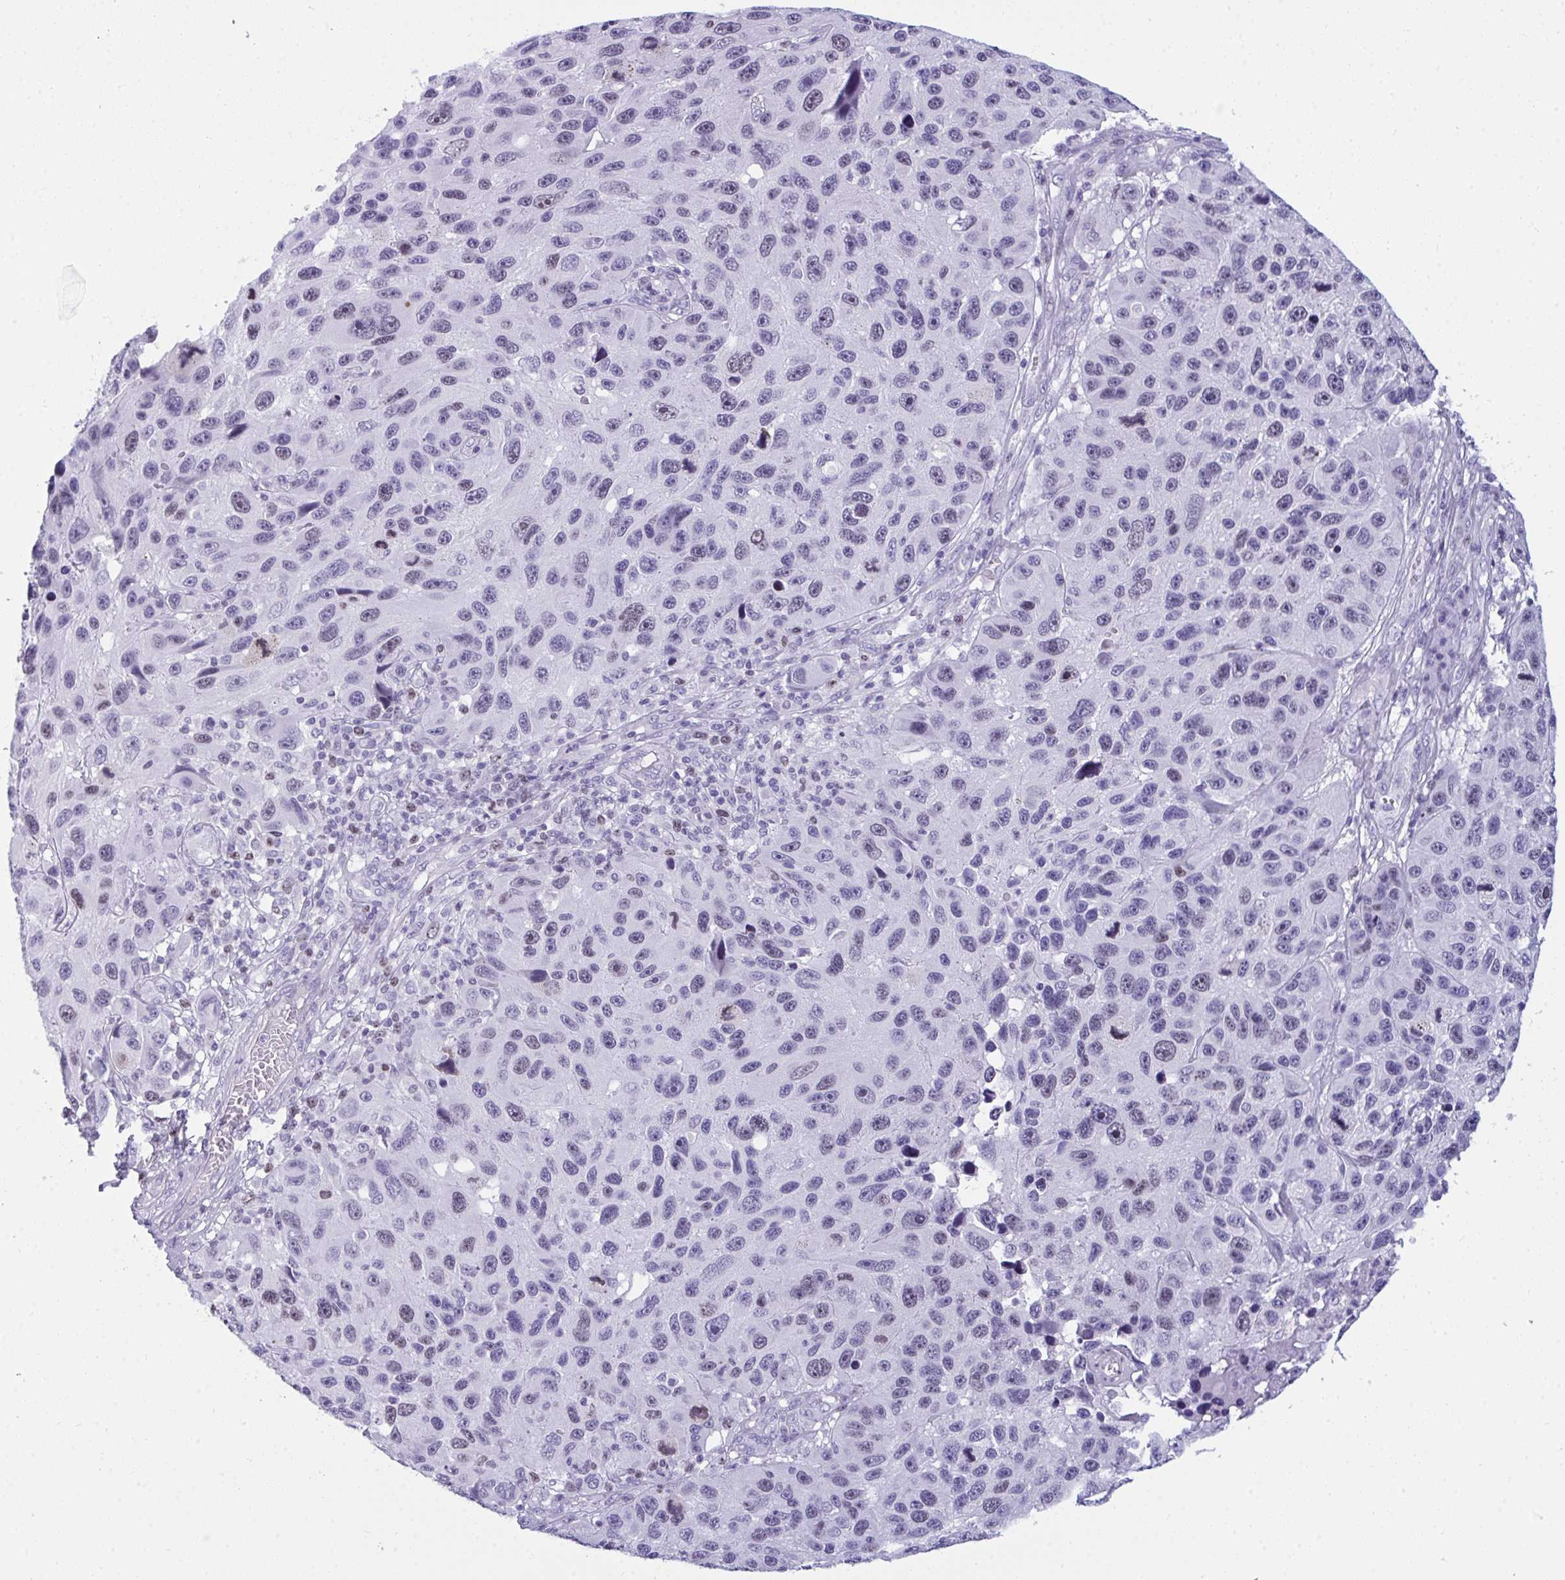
{"staining": {"intensity": "moderate", "quantity": "<25%", "location": "nuclear"}, "tissue": "melanoma", "cell_type": "Tumor cells", "image_type": "cancer", "snomed": [{"axis": "morphology", "description": "Malignant melanoma, NOS"}, {"axis": "topography", "description": "Skin"}], "caption": "Immunohistochemical staining of human melanoma displays moderate nuclear protein staining in about <25% of tumor cells.", "gene": "SUZ12", "patient": {"sex": "male", "age": 53}}